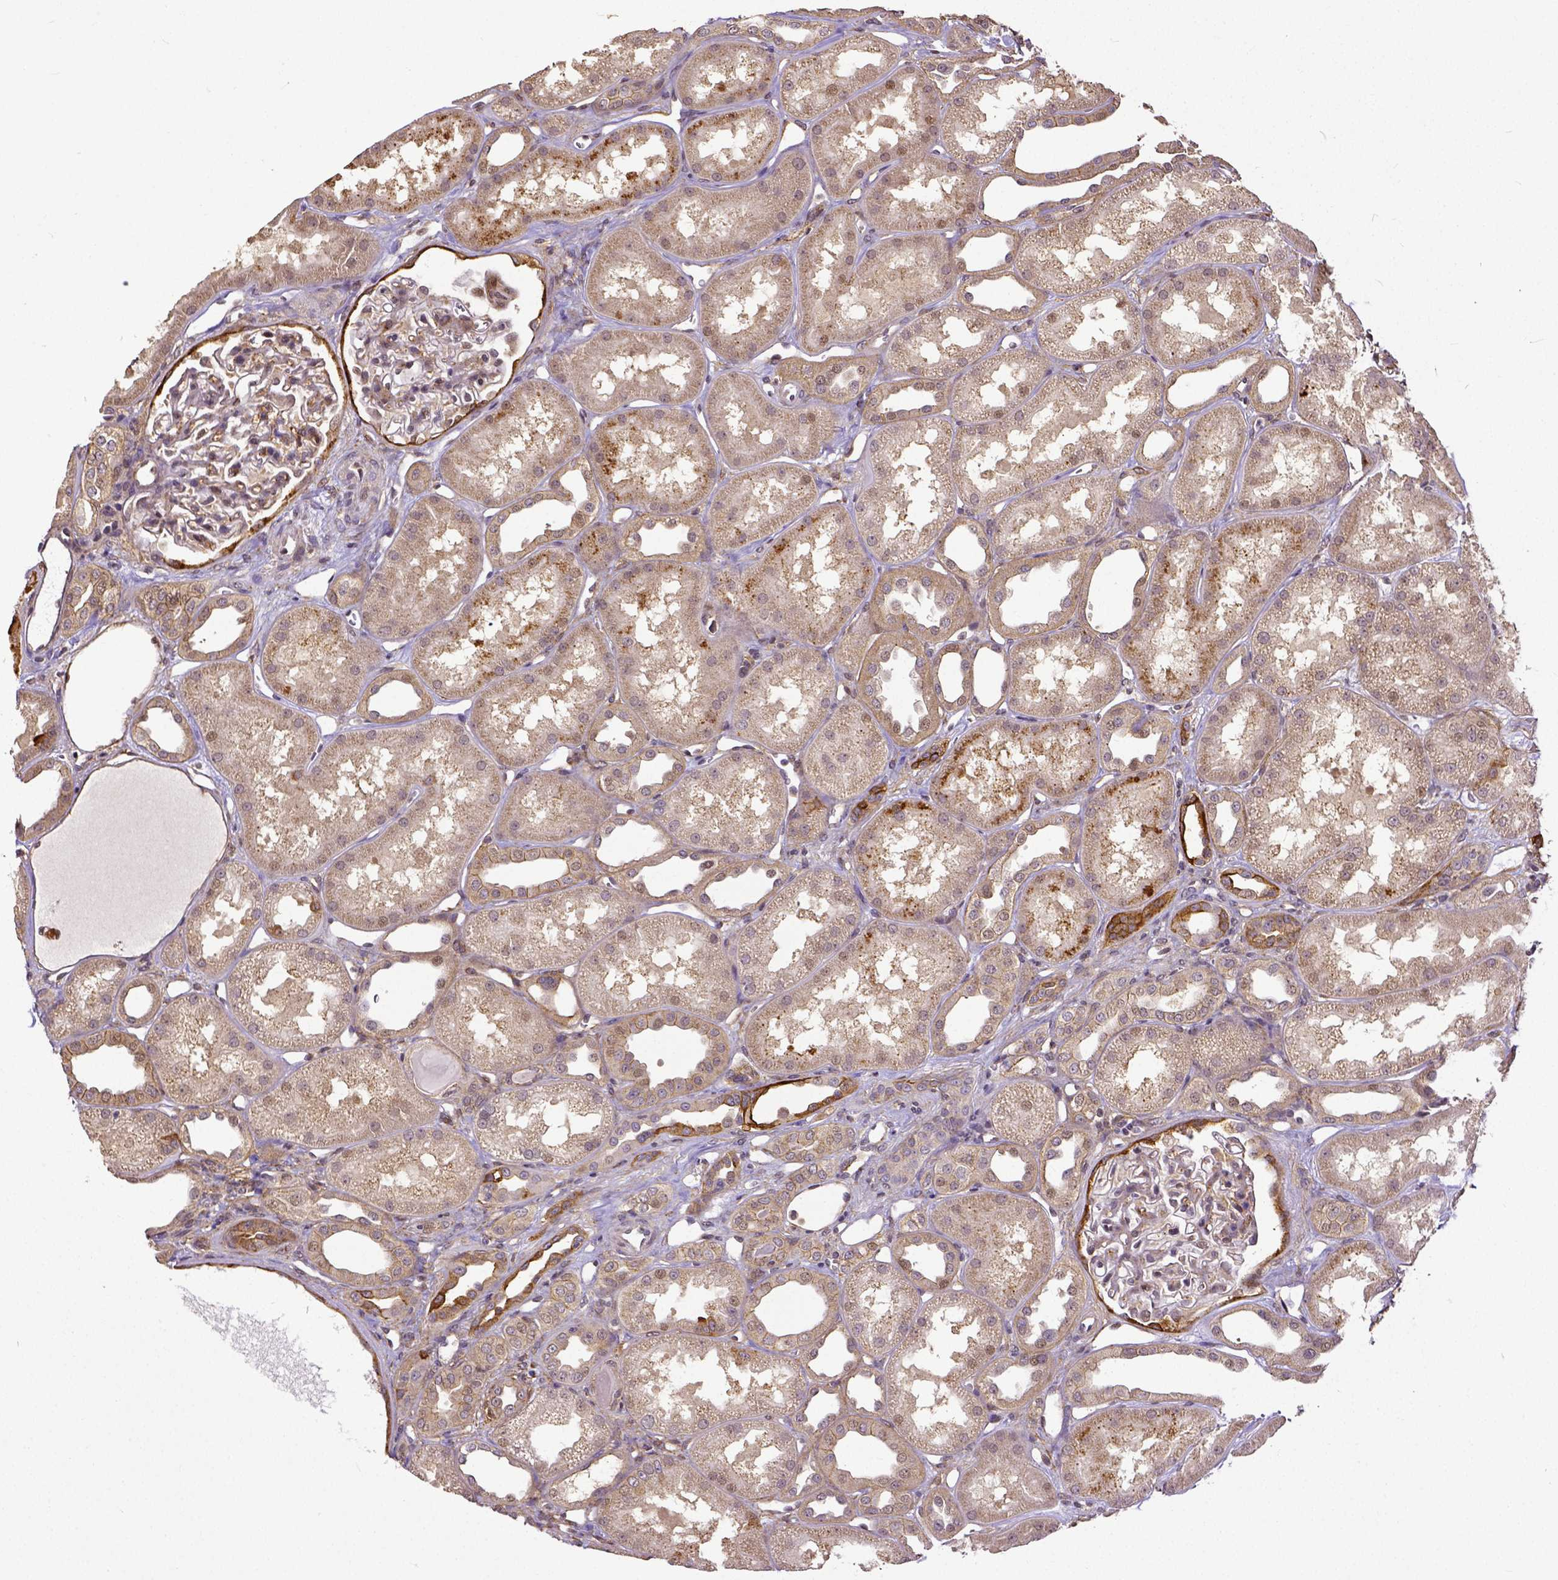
{"staining": {"intensity": "strong", "quantity": "25%-75%", "location": "cytoplasmic/membranous"}, "tissue": "kidney", "cell_type": "Cells in glomeruli", "image_type": "normal", "snomed": [{"axis": "morphology", "description": "Normal tissue, NOS"}, {"axis": "topography", "description": "Kidney"}], "caption": "An immunohistochemistry micrograph of benign tissue is shown. Protein staining in brown highlights strong cytoplasmic/membranous positivity in kidney within cells in glomeruli.", "gene": "DICER1", "patient": {"sex": "male", "age": 61}}